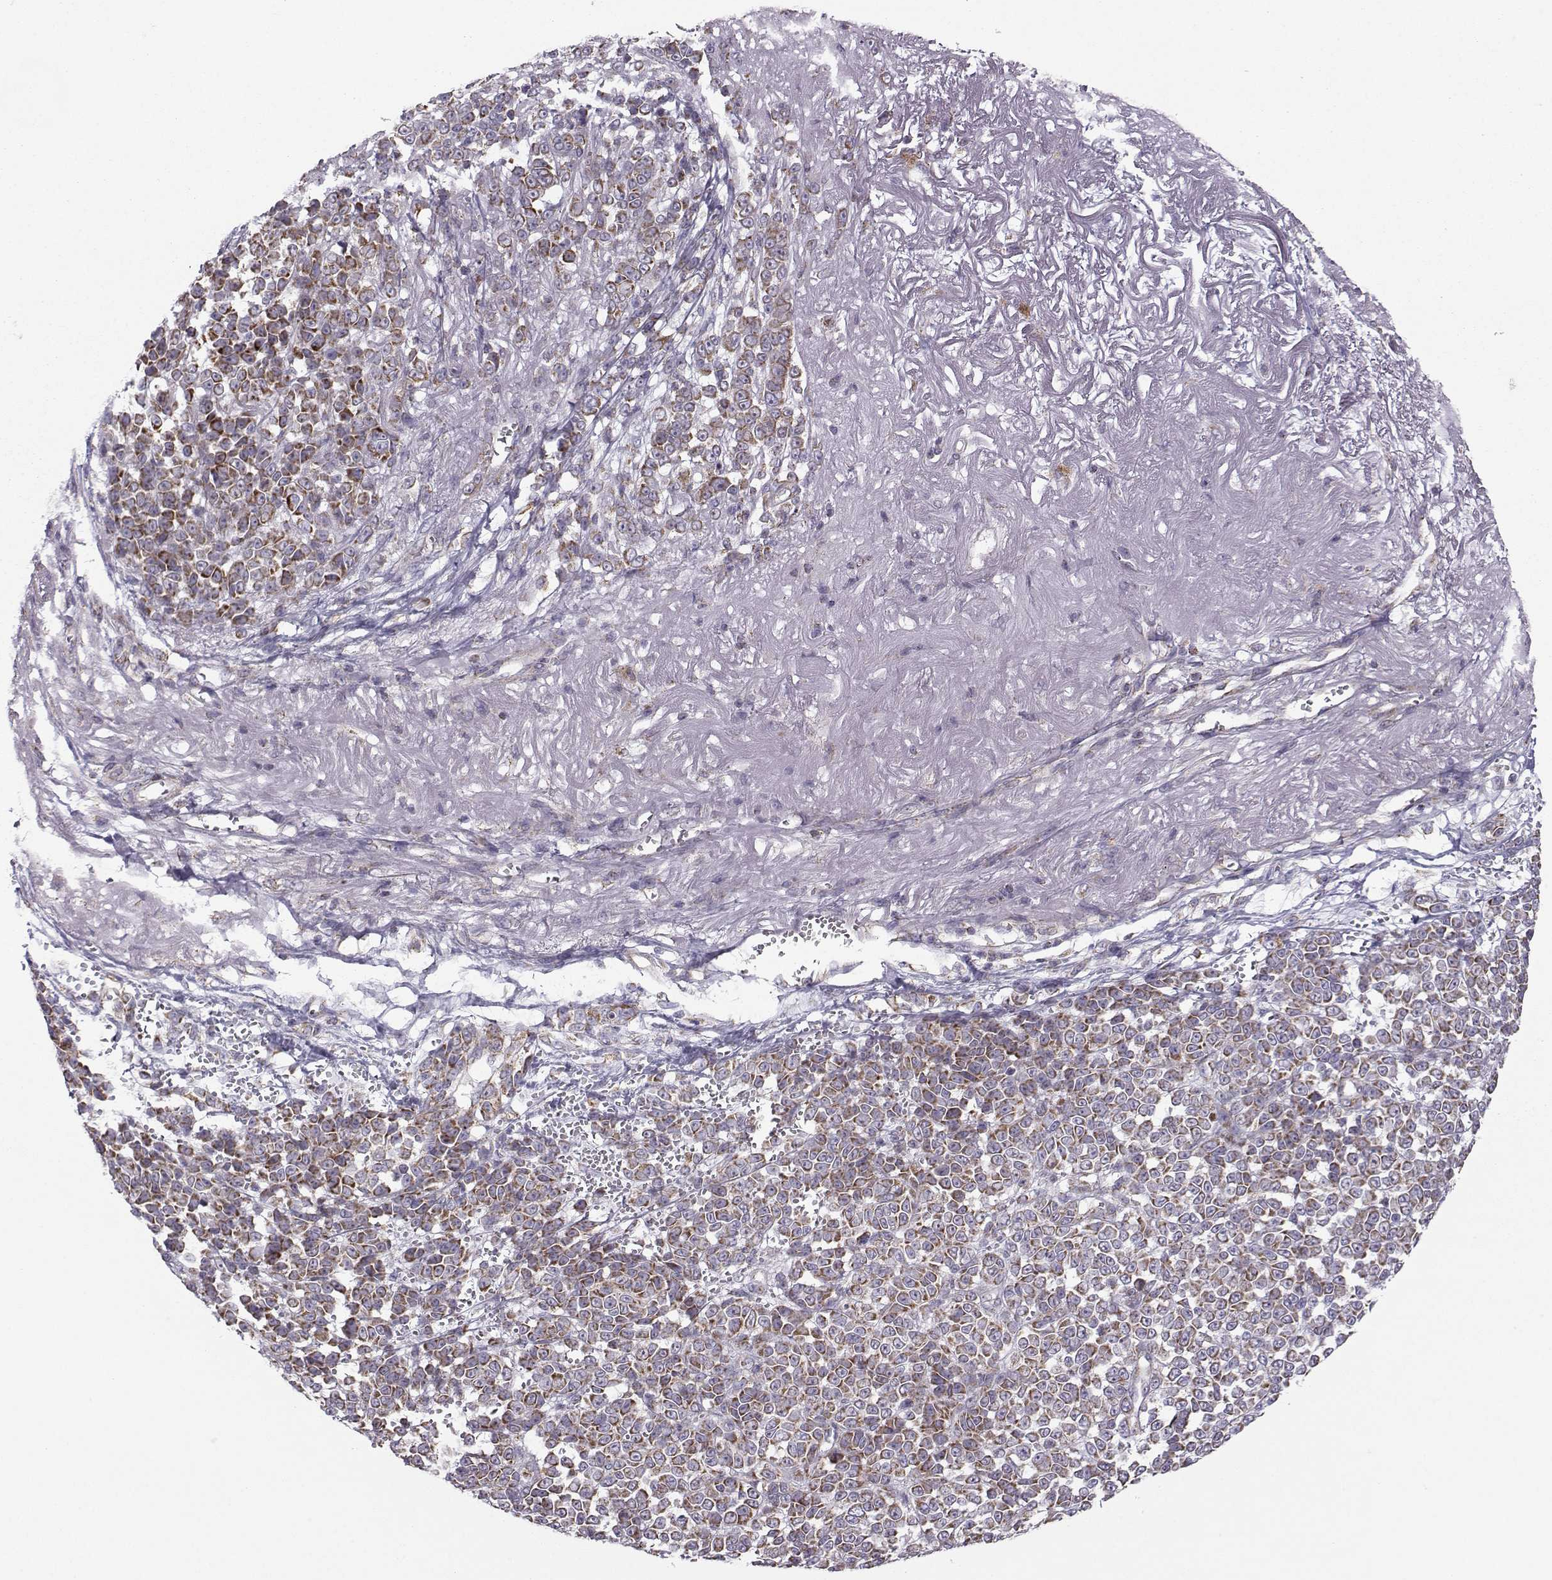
{"staining": {"intensity": "strong", "quantity": ">75%", "location": "cytoplasmic/membranous"}, "tissue": "melanoma", "cell_type": "Tumor cells", "image_type": "cancer", "snomed": [{"axis": "morphology", "description": "Malignant melanoma, NOS"}, {"axis": "topography", "description": "Skin"}], "caption": "Brown immunohistochemical staining in melanoma demonstrates strong cytoplasmic/membranous expression in approximately >75% of tumor cells. The protein of interest is shown in brown color, while the nuclei are stained blue.", "gene": "NECAB3", "patient": {"sex": "female", "age": 95}}